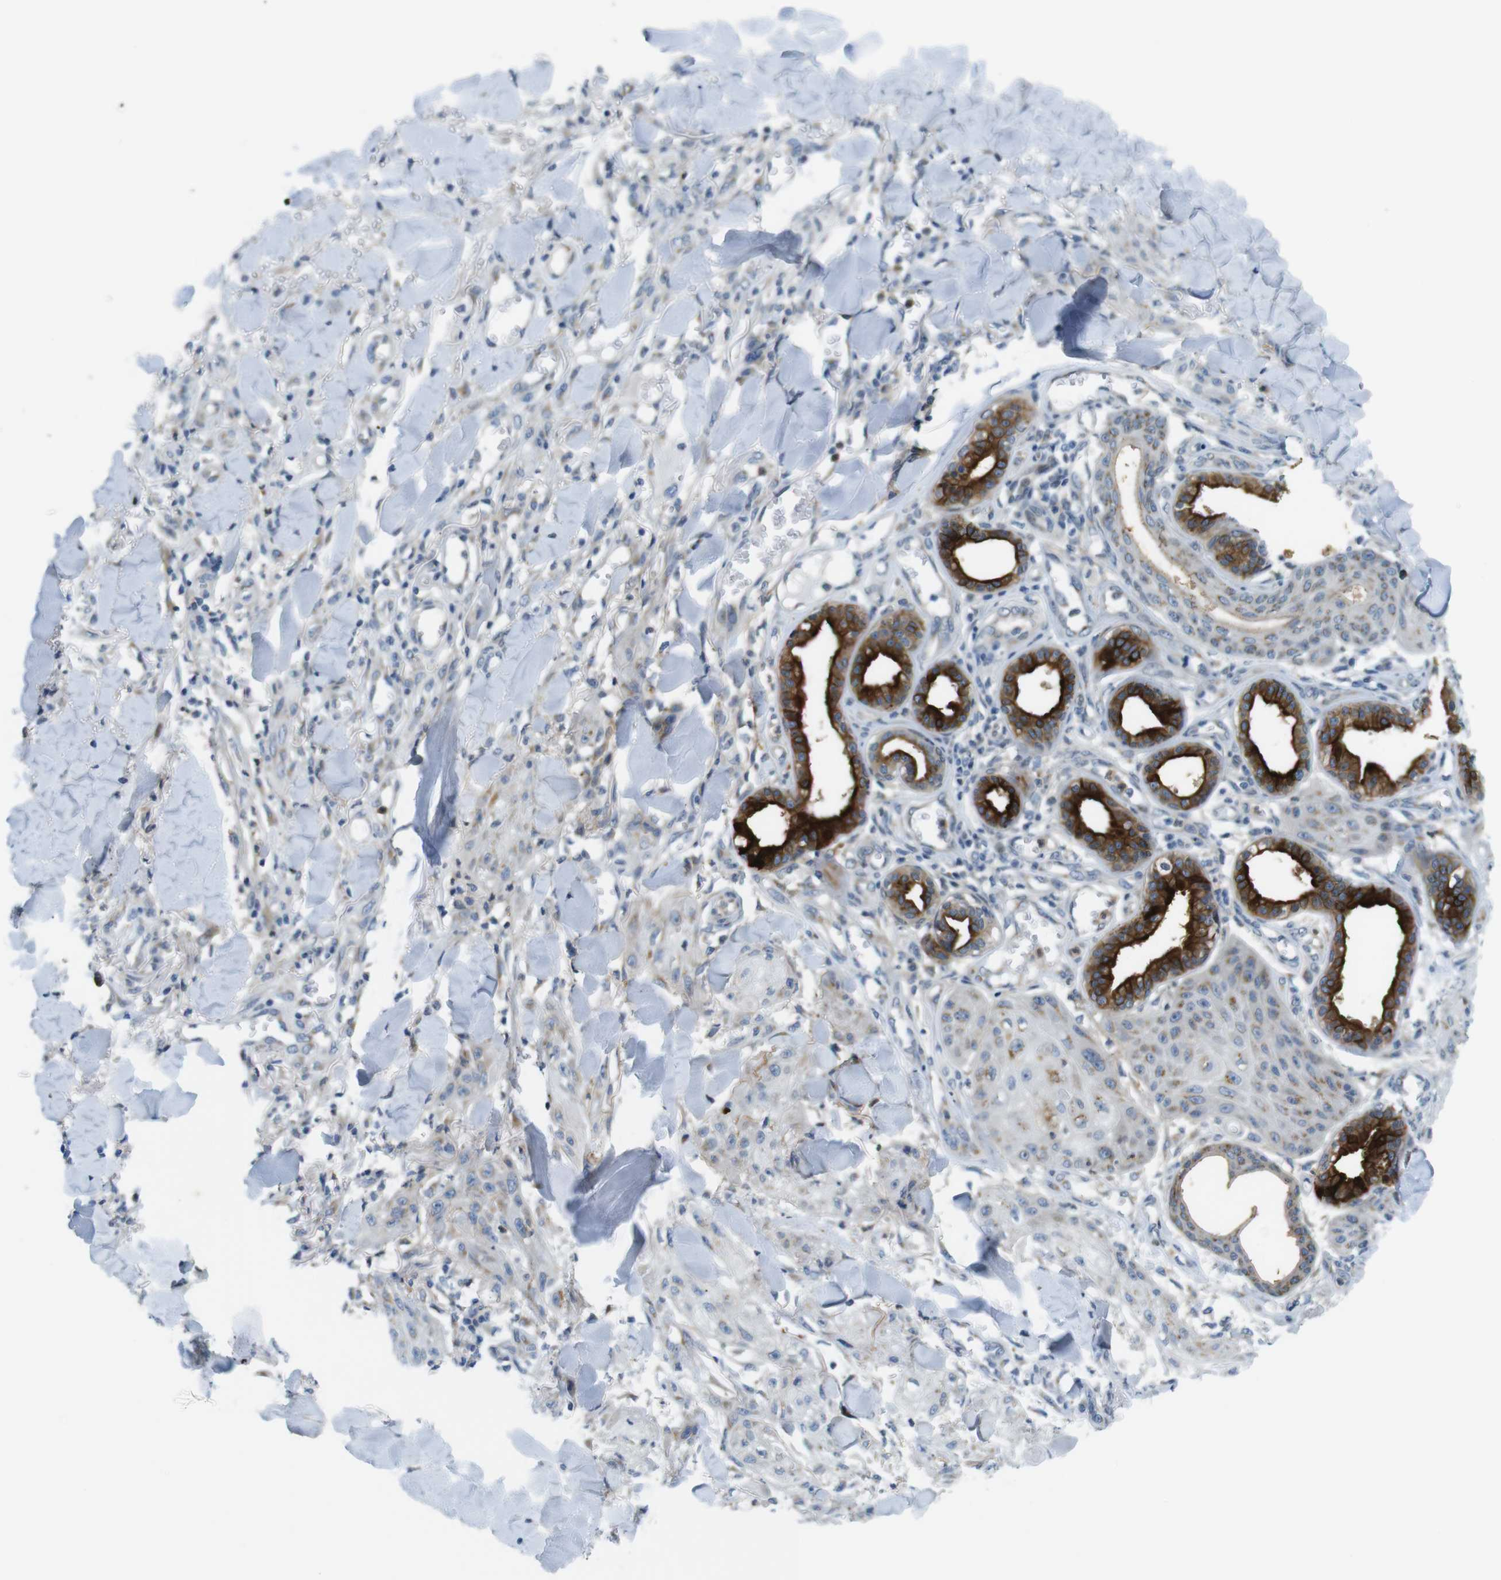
{"staining": {"intensity": "moderate", "quantity": "<25%", "location": "cytoplasmic/membranous"}, "tissue": "skin cancer", "cell_type": "Tumor cells", "image_type": "cancer", "snomed": [{"axis": "morphology", "description": "Squamous cell carcinoma, NOS"}, {"axis": "topography", "description": "Skin"}], "caption": "Human skin squamous cell carcinoma stained with a brown dye demonstrates moderate cytoplasmic/membranous positive staining in approximately <25% of tumor cells.", "gene": "ZDHHC3", "patient": {"sex": "male", "age": 74}}